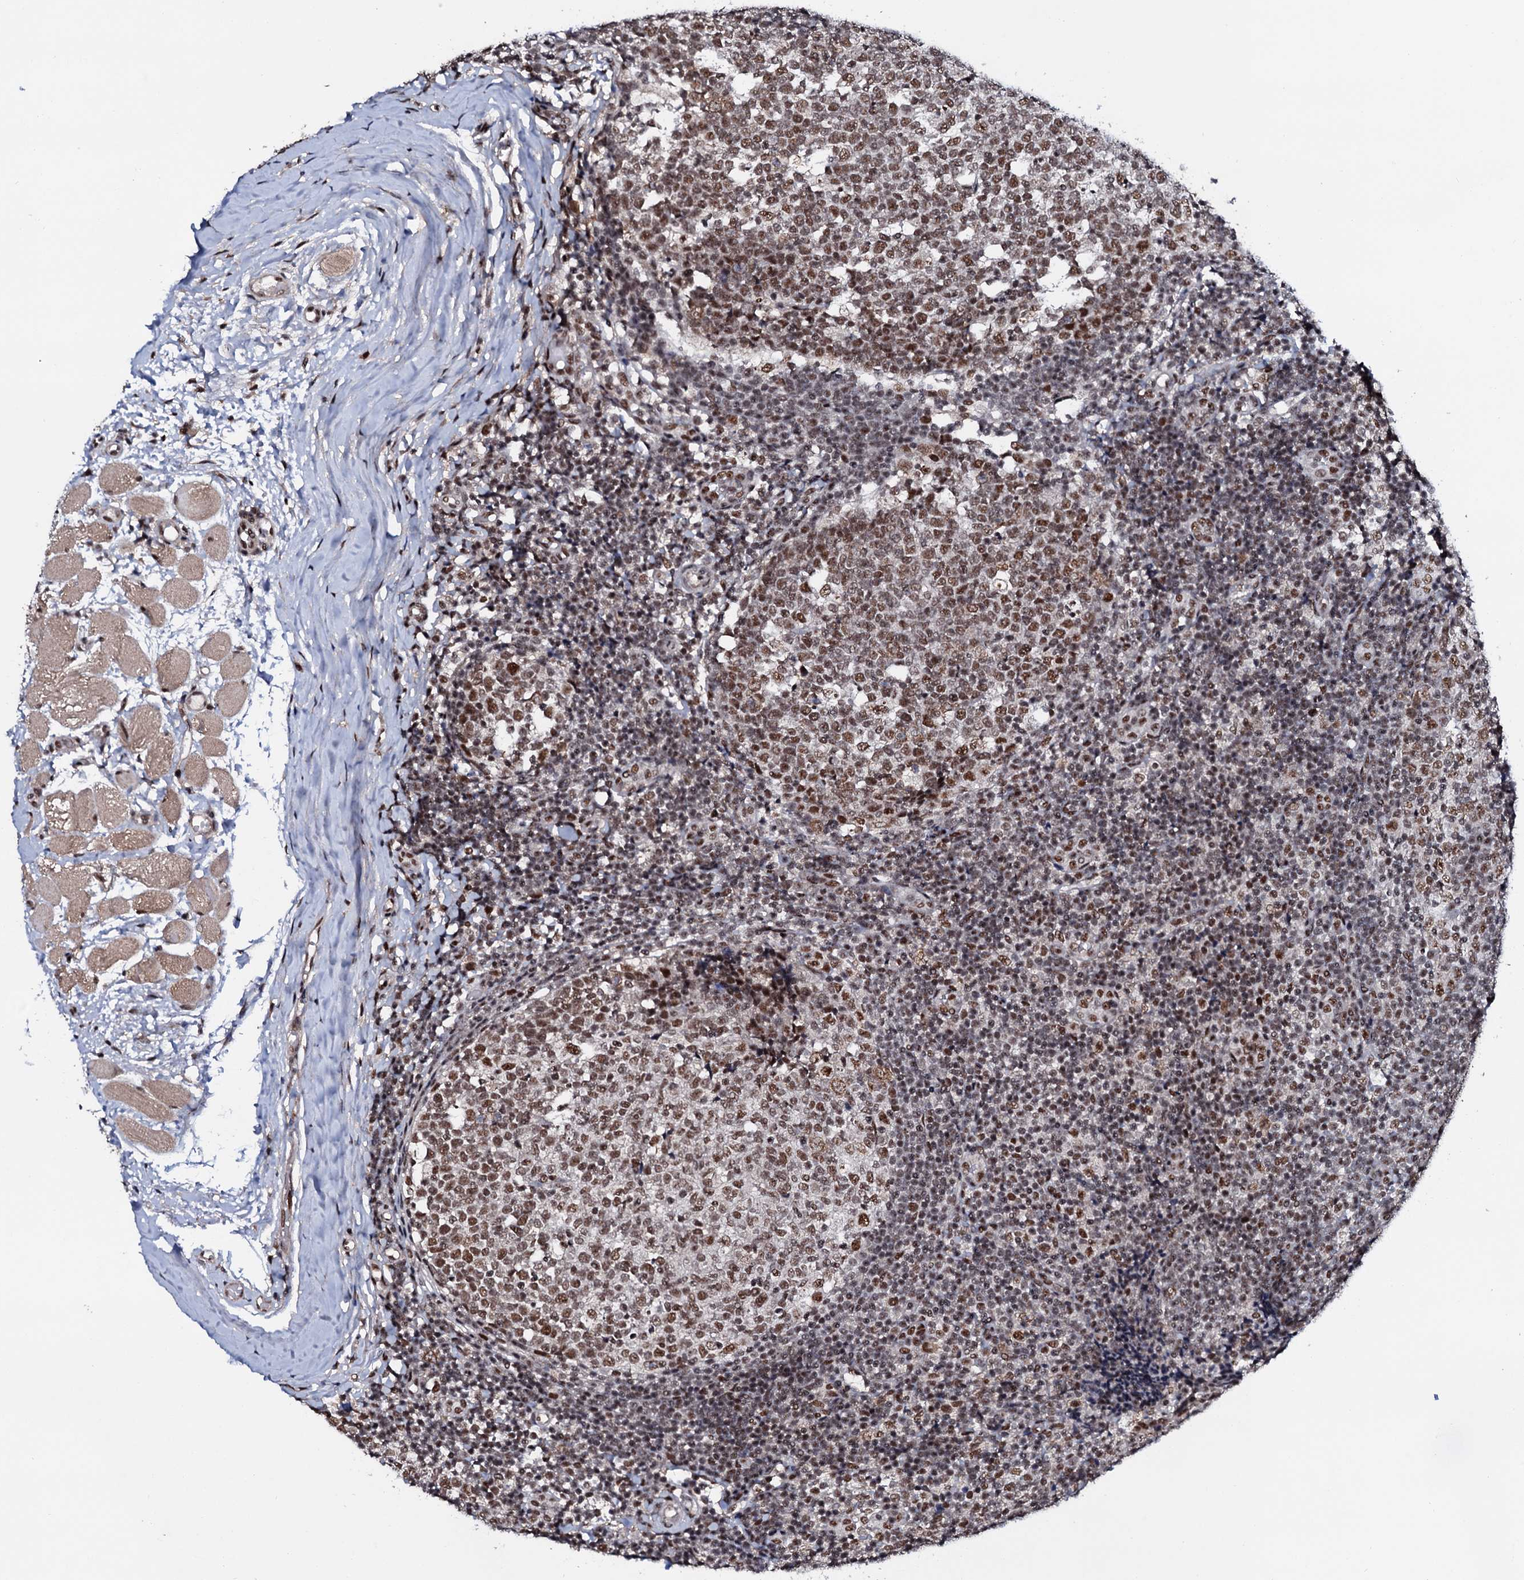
{"staining": {"intensity": "moderate", "quantity": ">75%", "location": "nuclear"}, "tissue": "tonsil", "cell_type": "Germinal center cells", "image_type": "normal", "snomed": [{"axis": "morphology", "description": "Normal tissue, NOS"}, {"axis": "topography", "description": "Tonsil"}], "caption": "The immunohistochemical stain shows moderate nuclear positivity in germinal center cells of normal tonsil. (DAB IHC with brightfield microscopy, high magnification).", "gene": "PRPF18", "patient": {"sex": "female", "age": 19}}